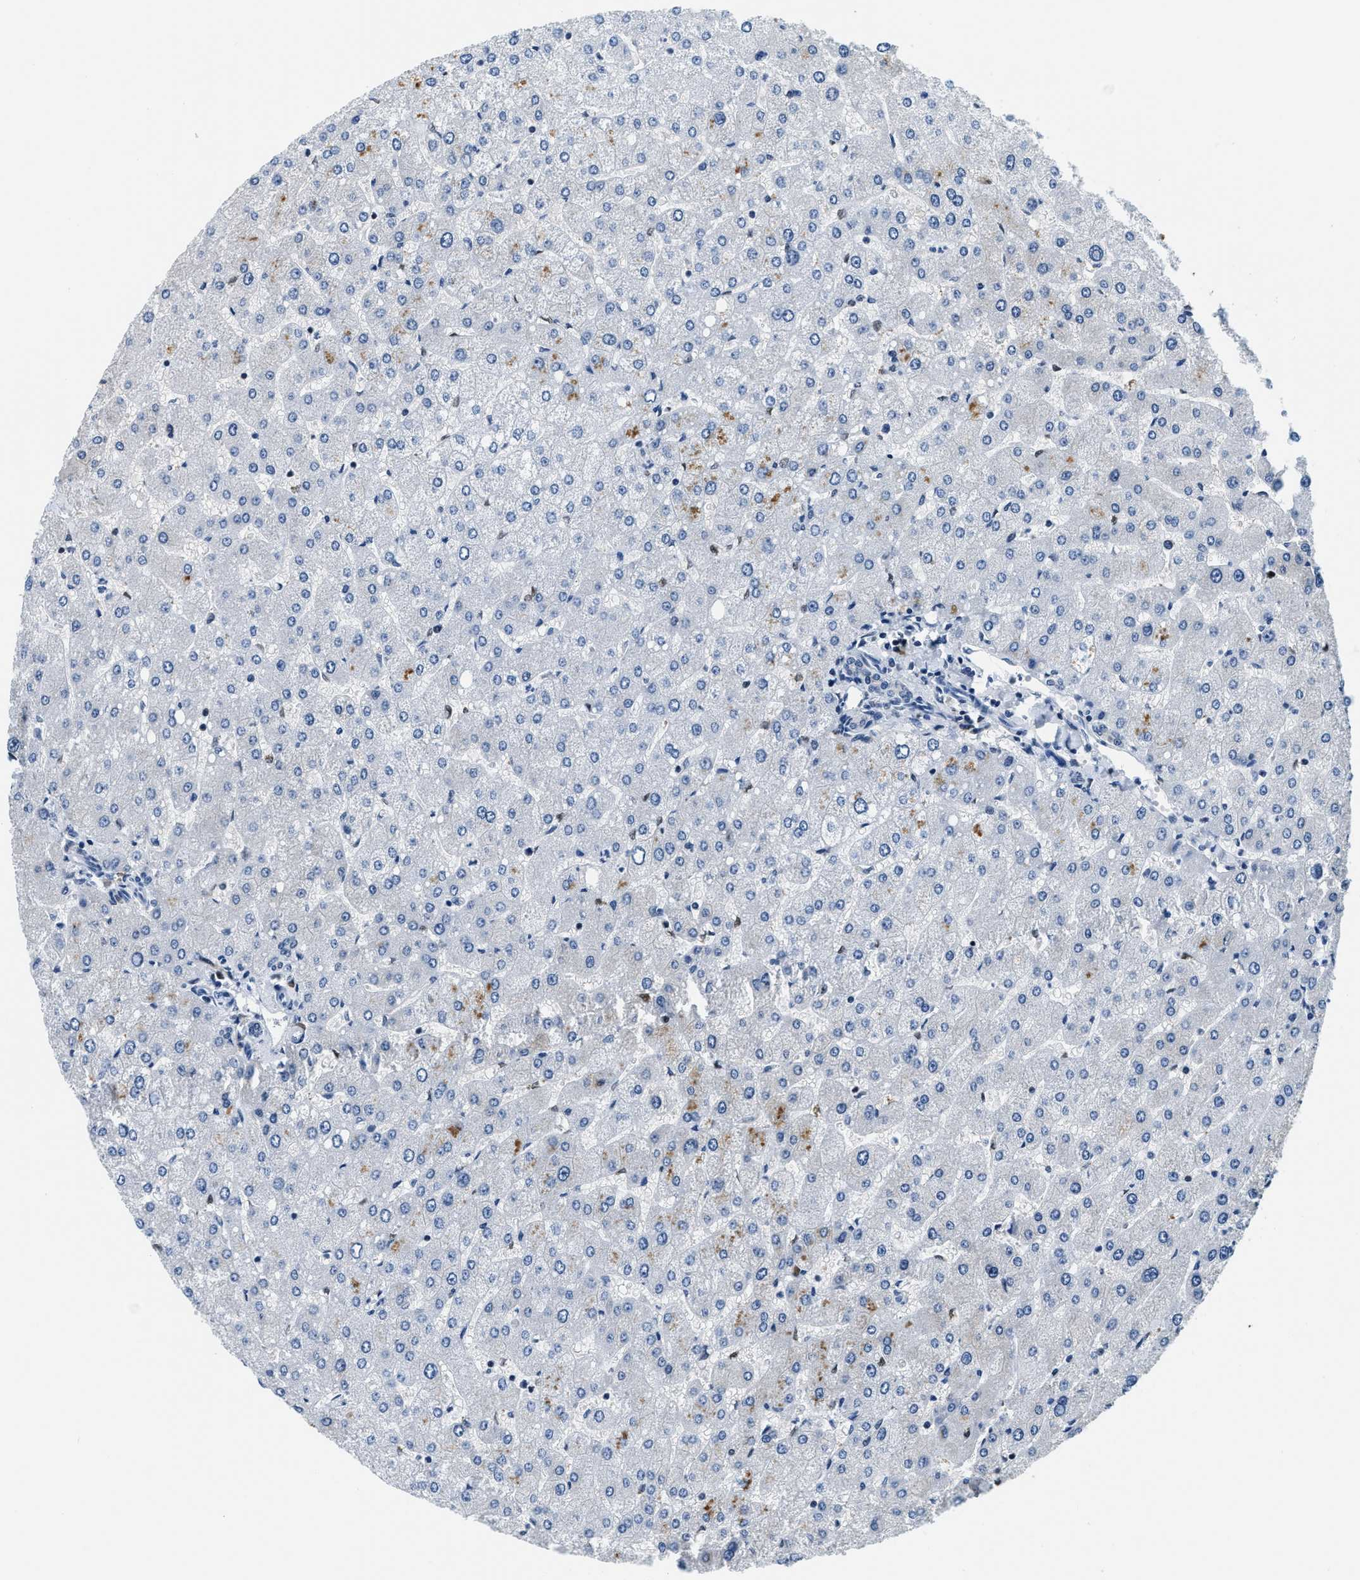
{"staining": {"intensity": "negative", "quantity": "none", "location": "none"}, "tissue": "liver", "cell_type": "Cholangiocytes", "image_type": "normal", "snomed": [{"axis": "morphology", "description": "Normal tissue, NOS"}, {"axis": "topography", "description": "Liver"}], "caption": "Immunohistochemical staining of unremarkable liver demonstrates no significant positivity in cholangiocytes. (DAB (3,3'-diaminobenzidine) immunohistochemistry with hematoxylin counter stain).", "gene": "TOP1", "patient": {"sex": "male", "age": 55}}